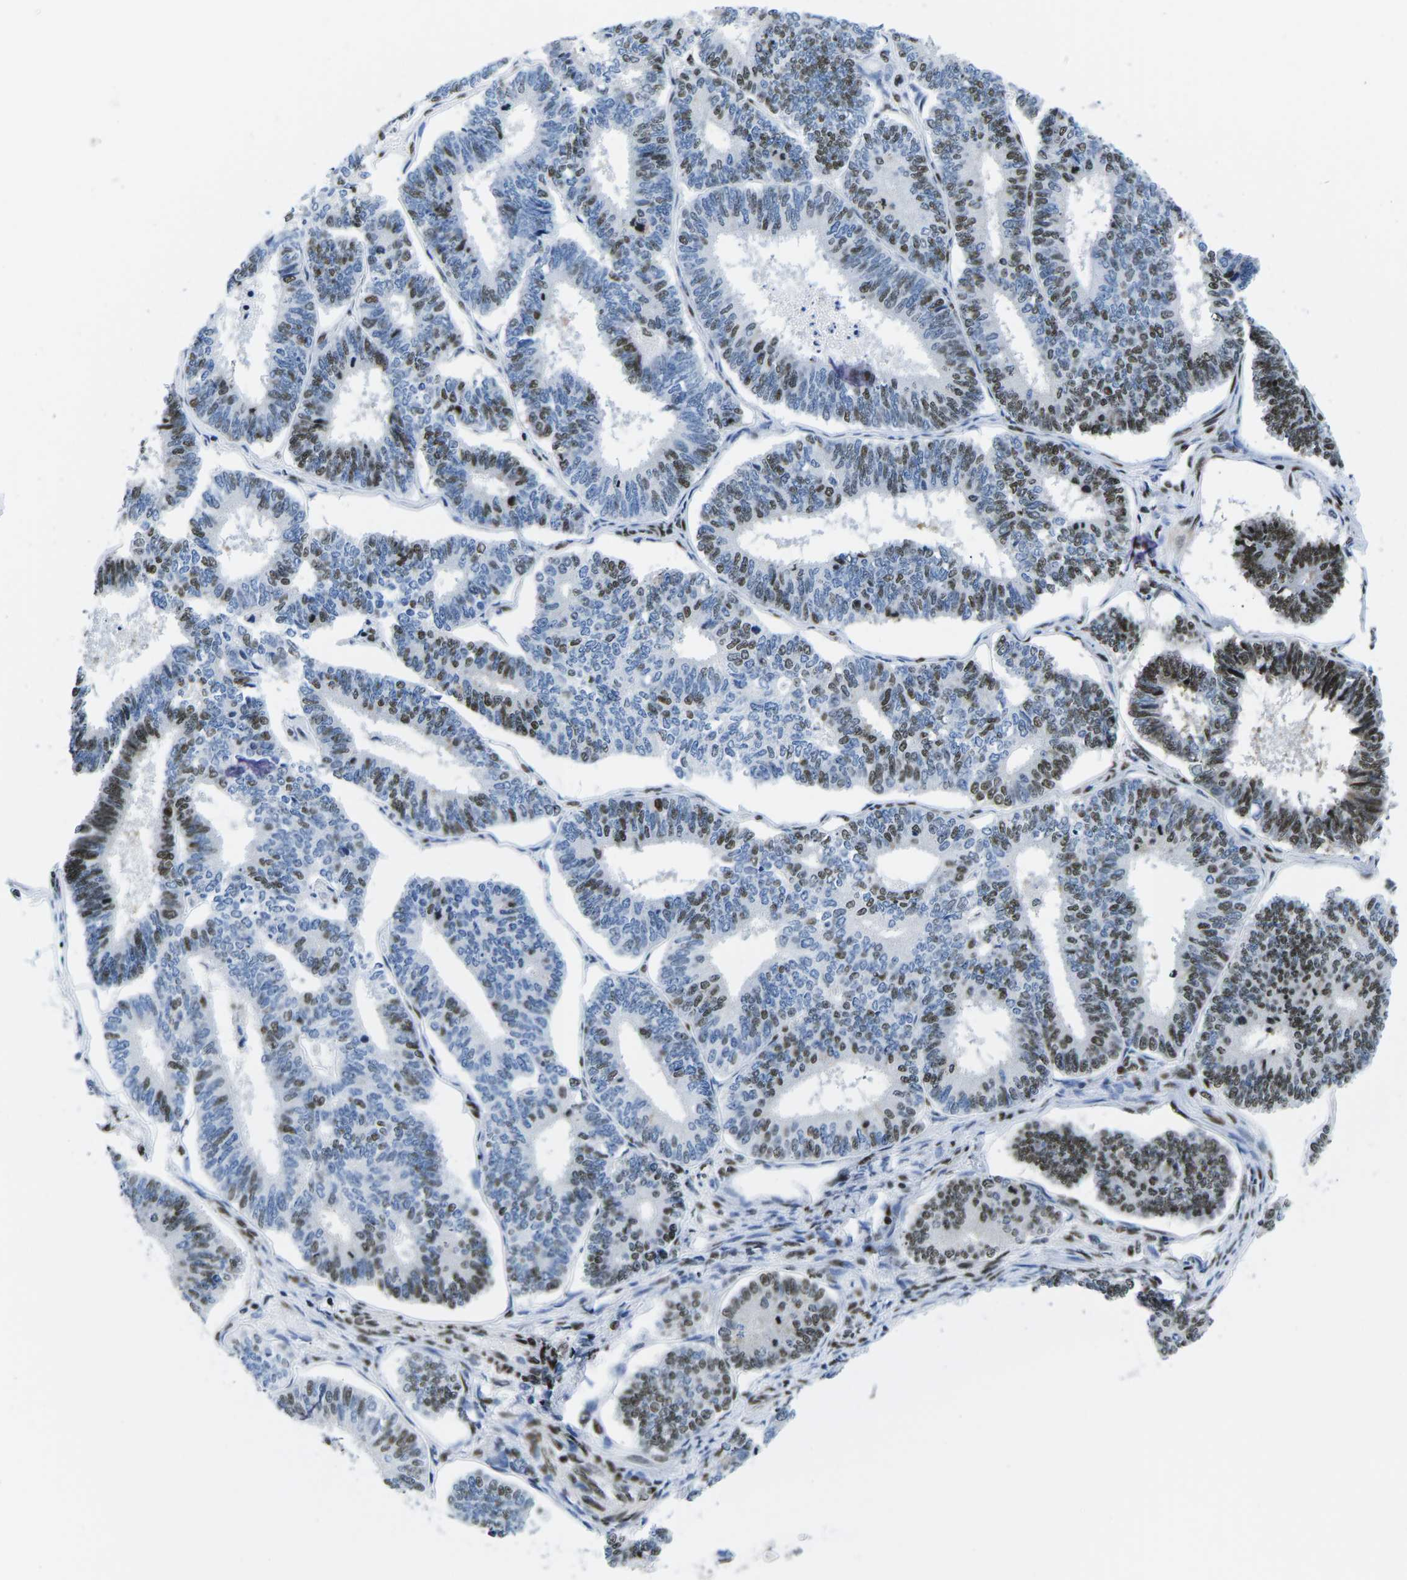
{"staining": {"intensity": "moderate", "quantity": "25%-75%", "location": "nuclear"}, "tissue": "endometrial cancer", "cell_type": "Tumor cells", "image_type": "cancer", "snomed": [{"axis": "morphology", "description": "Adenocarcinoma, NOS"}, {"axis": "topography", "description": "Endometrium"}], "caption": "Immunohistochemical staining of human endometrial cancer (adenocarcinoma) exhibits medium levels of moderate nuclear protein expression in about 25%-75% of tumor cells.", "gene": "ATF1", "patient": {"sex": "female", "age": 70}}